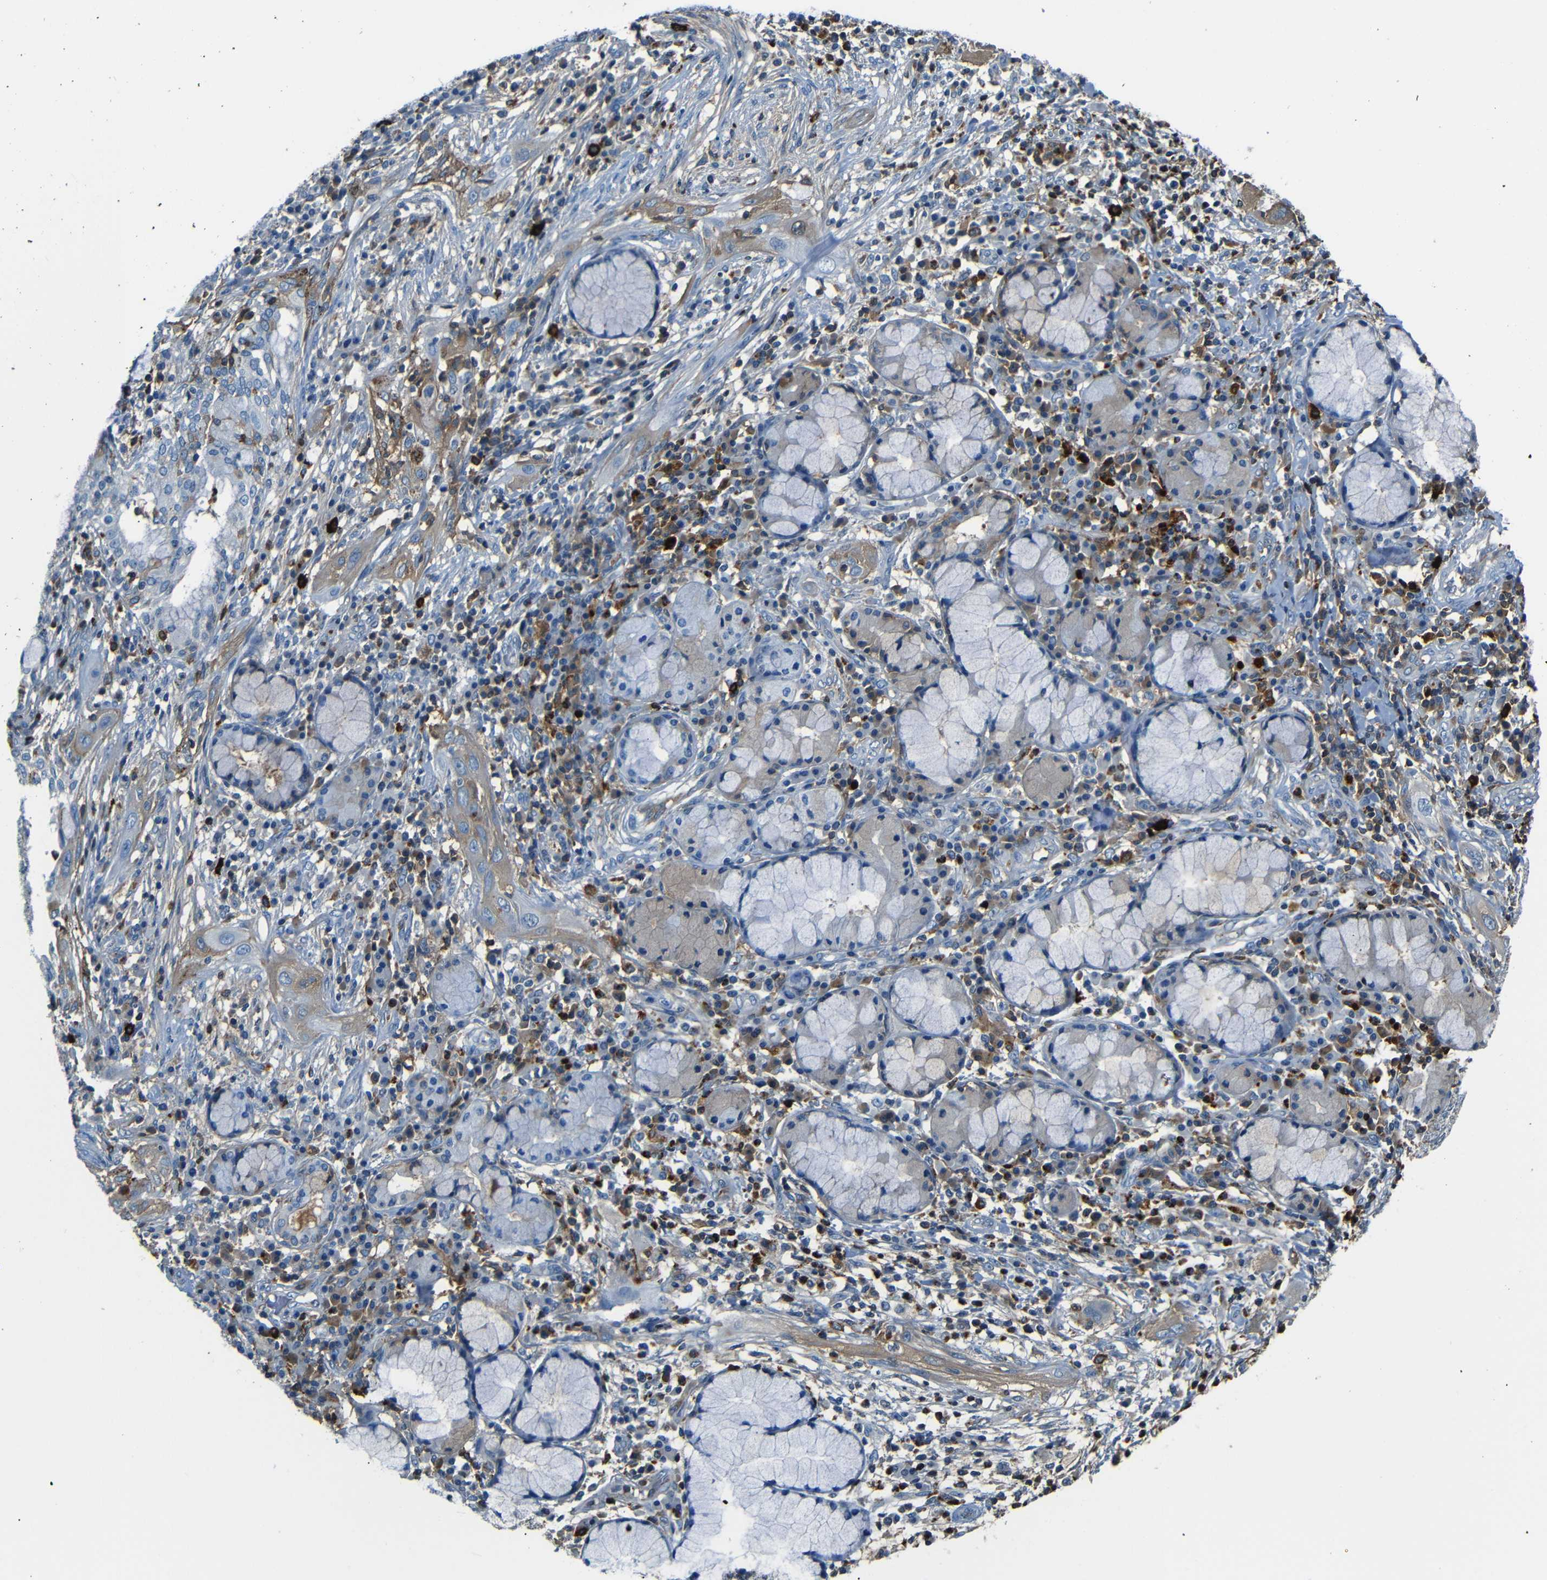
{"staining": {"intensity": "negative", "quantity": "none", "location": "none"}, "tissue": "lung cancer", "cell_type": "Tumor cells", "image_type": "cancer", "snomed": [{"axis": "morphology", "description": "Squamous cell carcinoma, NOS"}, {"axis": "topography", "description": "Lung"}], "caption": "DAB immunohistochemical staining of lung squamous cell carcinoma displays no significant staining in tumor cells. (Brightfield microscopy of DAB (3,3'-diaminobenzidine) immunohistochemistry at high magnification).", "gene": "SERPINA1", "patient": {"sex": "female", "age": 47}}